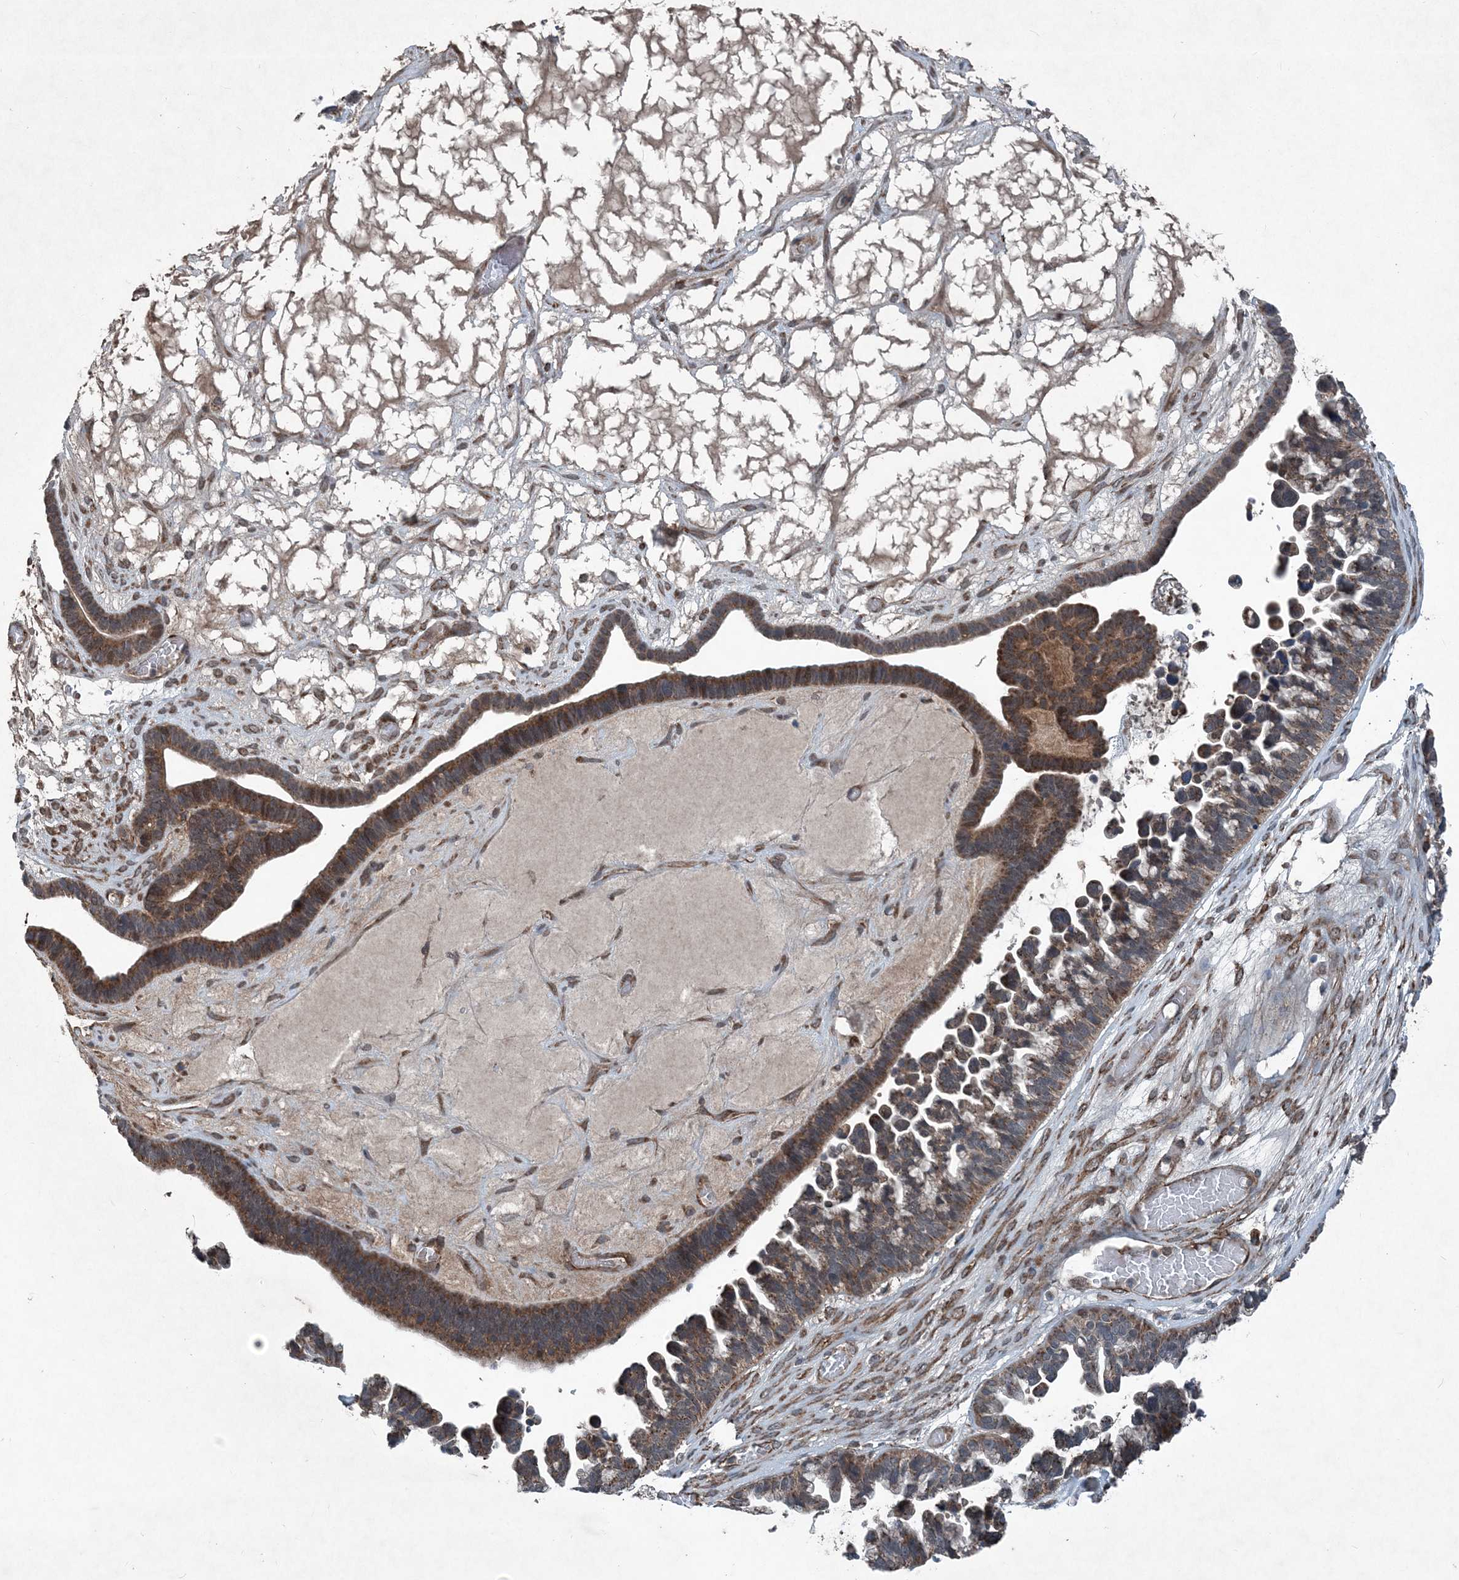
{"staining": {"intensity": "moderate", "quantity": ">75%", "location": "cytoplasmic/membranous"}, "tissue": "ovarian cancer", "cell_type": "Tumor cells", "image_type": "cancer", "snomed": [{"axis": "morphology", "description": "Cystadenocarcinoma, serous, NOS"}, {"axis": "topography", "description": "Ovary"}], "caption": "A brown stain highlights moderate cytoplasmic/membranous positivity of a protein in ovarian cancer (serous cystadenocarcinoma) tumor cells.", "gene": "NDUFA2", "patient": {"sex": "female", "age": 56}}